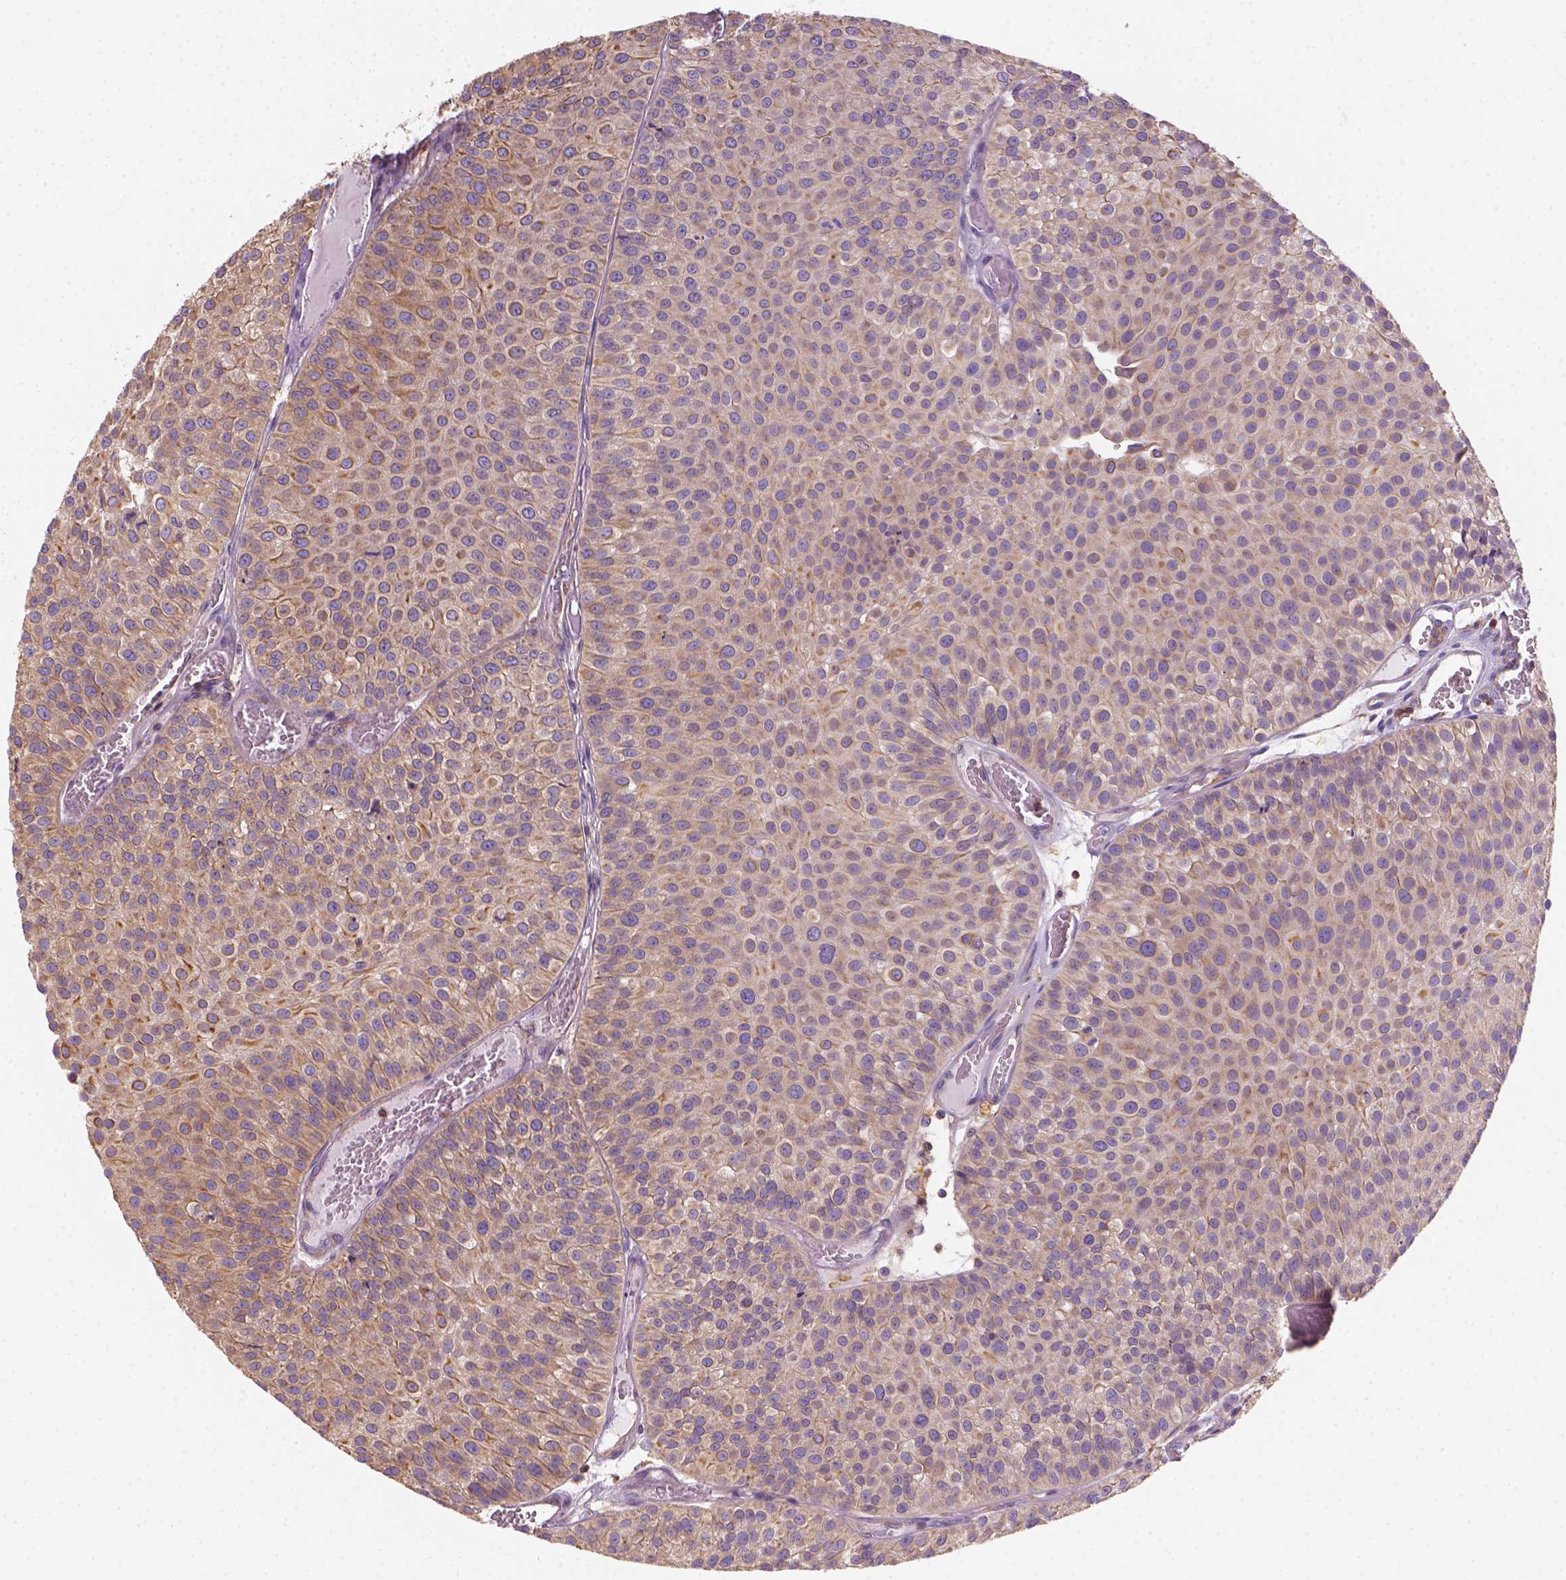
{"staining": {"intensity": "moderate", "quantity": ">75%", "location": "cytoplasmic/membranous"}, "tissue": "urothelial cancer", "cell_type": "Tumor cells", "image_type": "cancer", "snomed": [{"axis": "morphology", "description": "Urothelial carcinoma, Low grade"}, {"axis": "topography", "description": "Urinary bladder"}], "caption": "Urothelial carcinoma (low-grade) stained with DAB immunohistochemistry demonstrates medium levels of moderate cytoplasmic/membranous staining in approximately >75% of tumor cells. Using DAB (3,3'-diaminobenzidine) (brown) and hematoxylin (blue) stains, captured at high magnification using brightfield microscopy.", "gene": "GPRC5D", "patient": {"sex": "female", "age": 87}}